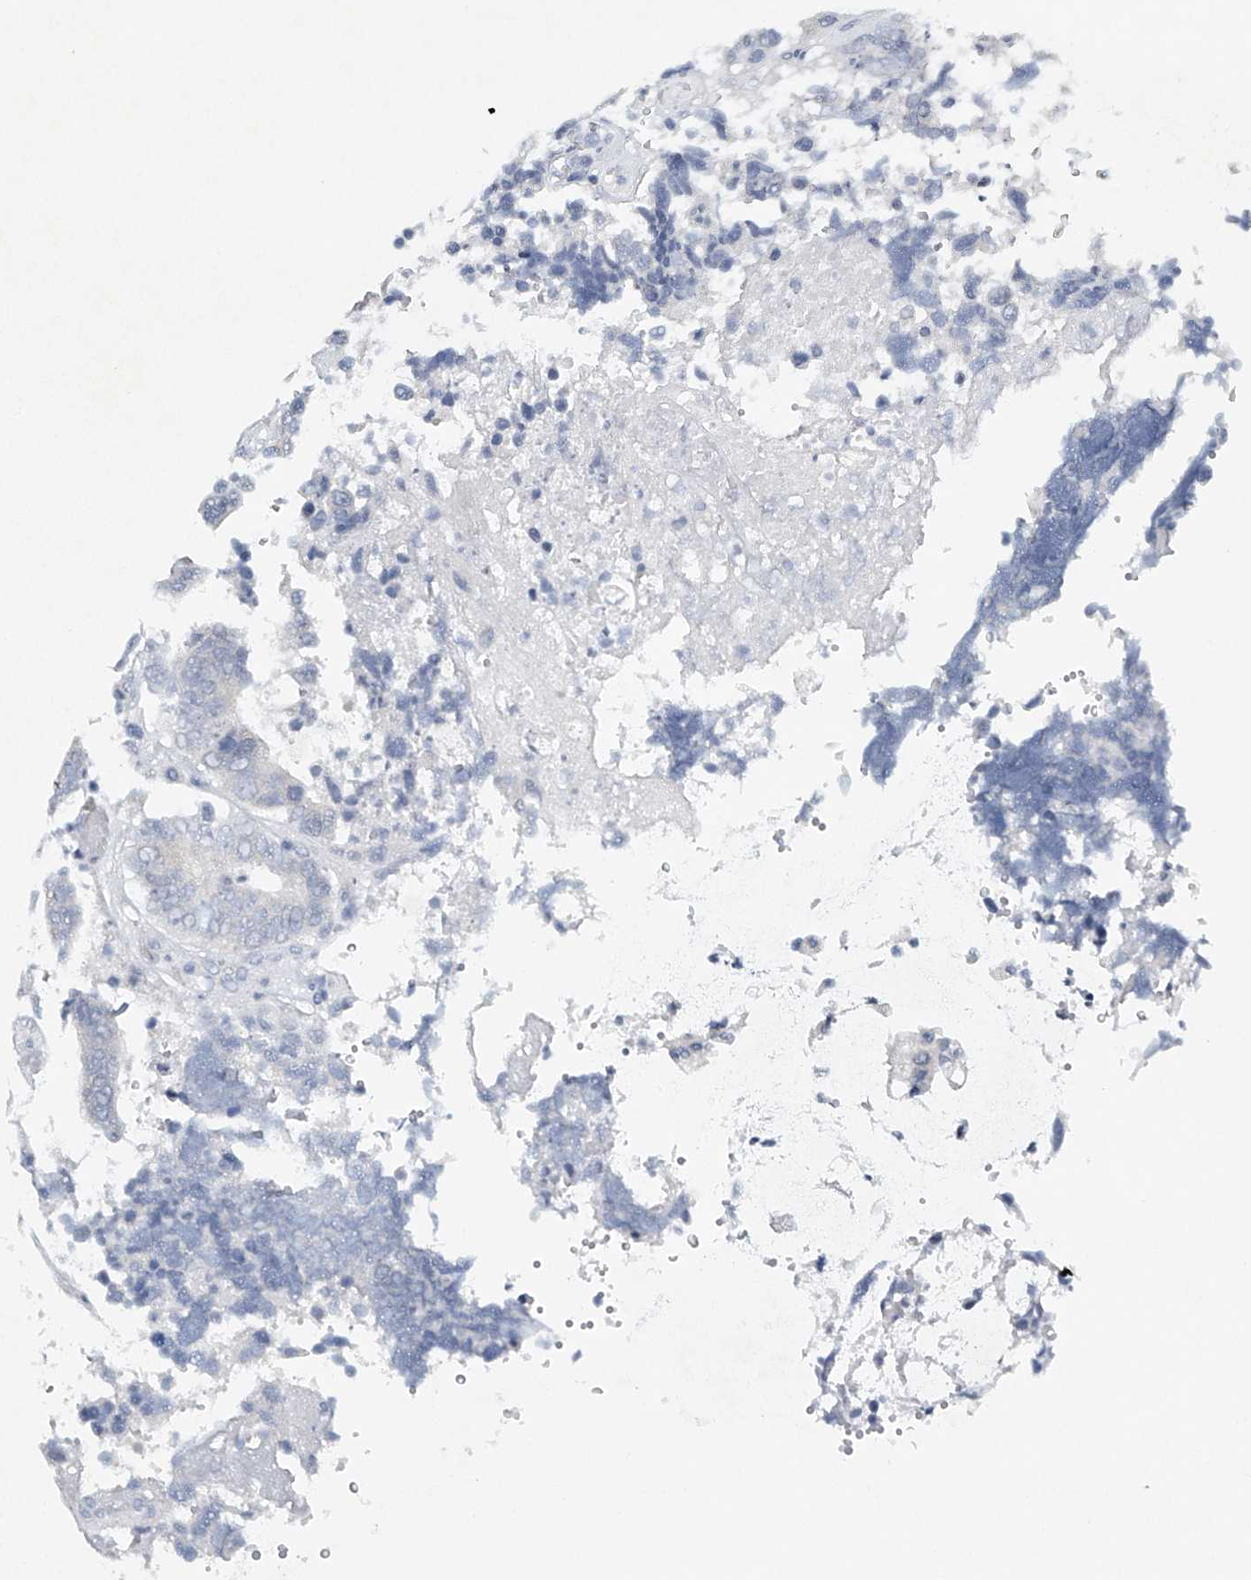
{"staining": {"intensity": "negative", "quantity": "none", "location": "none"}, "tissue": "colorectal cancer", "cell_type": "Tumor cells", "image_type": "cancer", "snomed": [{"axis": "morphology", "description": "Adenocarcinoma, NOS"}, {"axis": "topography", "description": "Rectum"}], "caption": "Immunohistochemical staining of human colorectal cancer (adenocarcinoma) shows no significant positivity in tumor cells. The staining was performed using DAB (3,3'-diaminobenzidine) to visualize the protein expression in brown, while the nuclei were stained in blue with hematoxylin (Magnification: 20x).", "gene": "FAT2", "patient": {"sex": "male", "age": 72}}